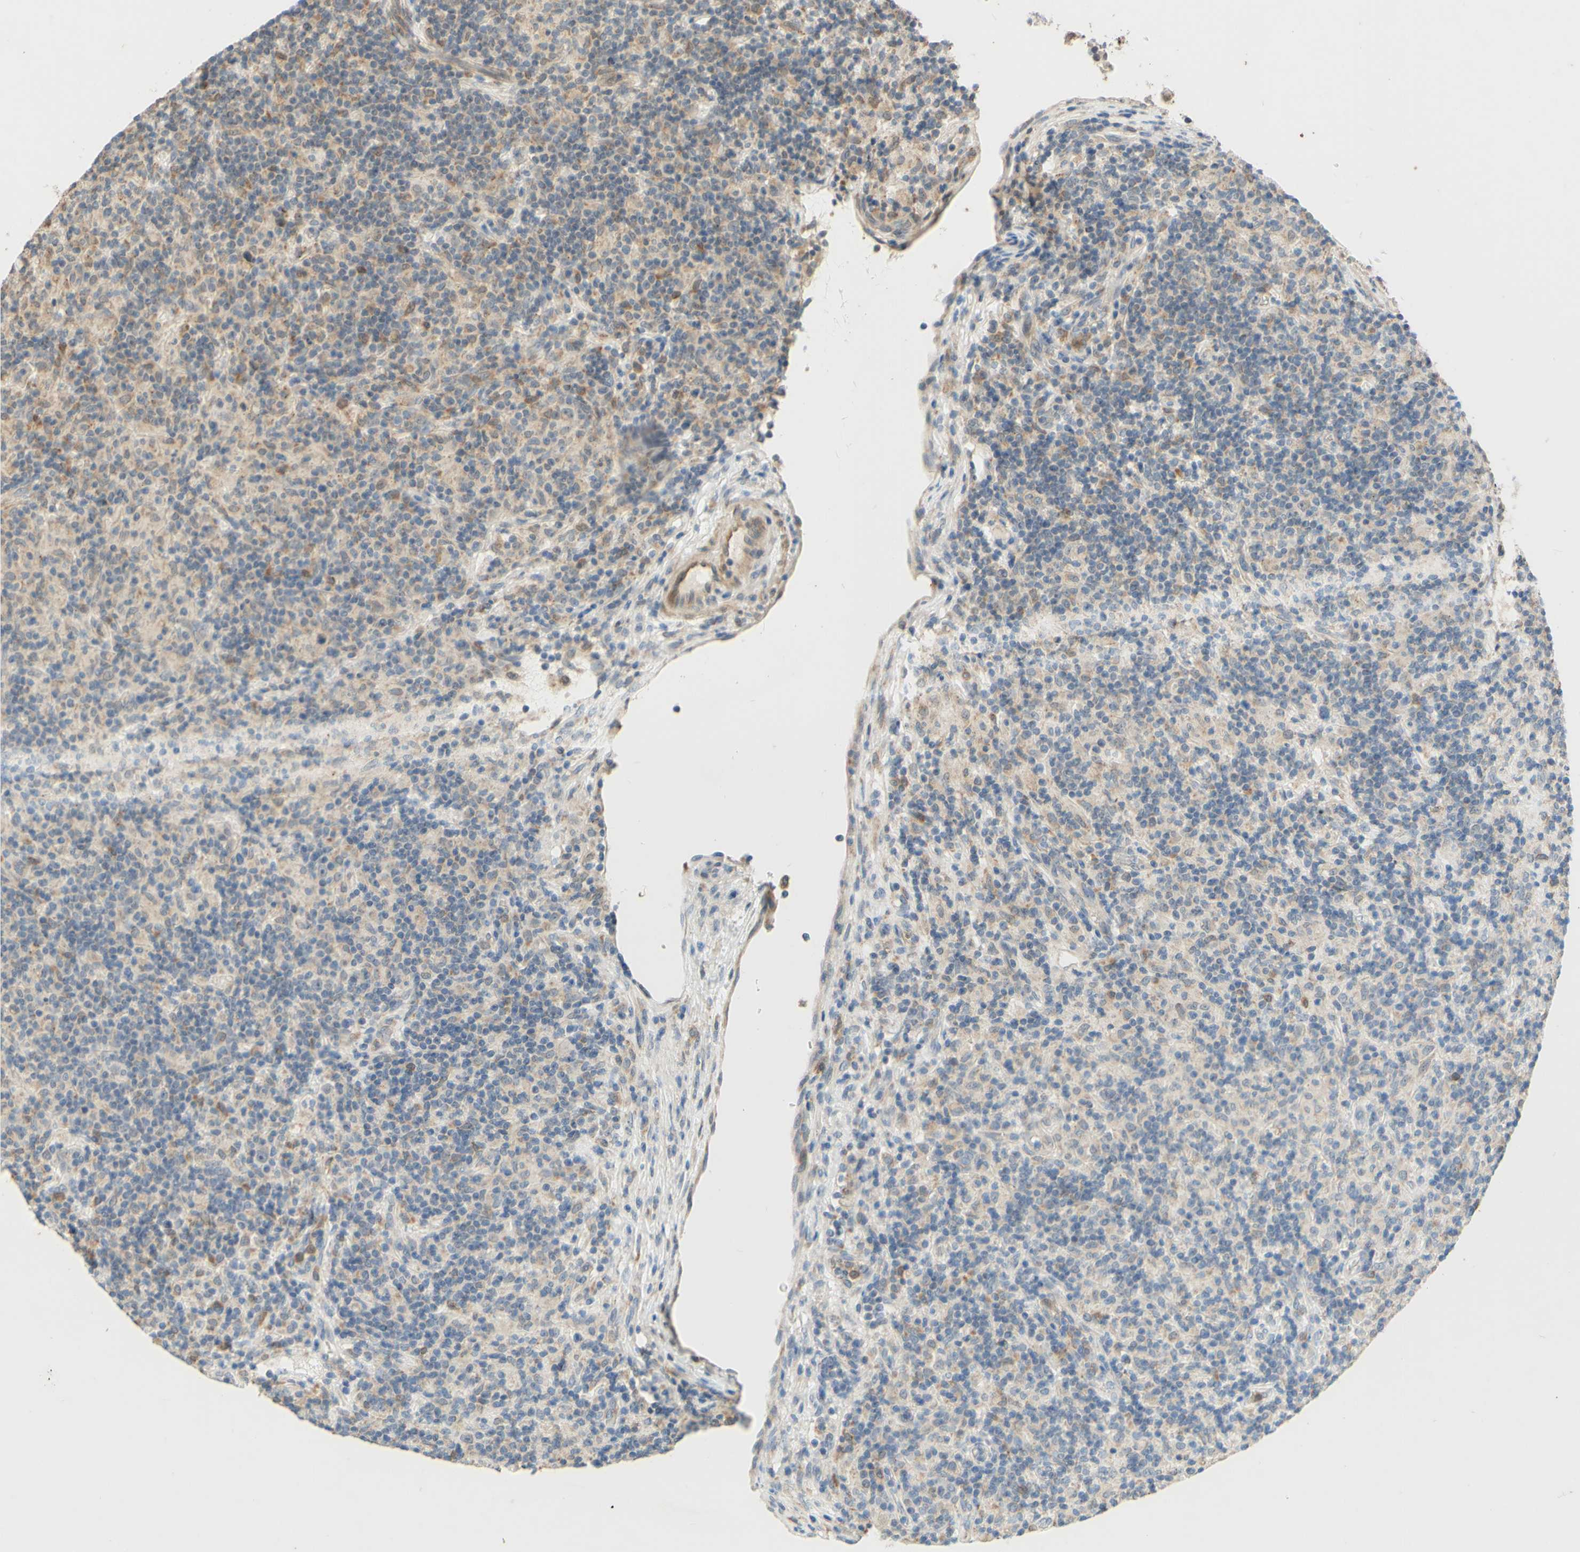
{"staining": {"intensity": "weak", "quantity": "<25%", "location": "cytoplasmic/membranous"}, "tissue": "lymphoma", "cell_type": "Tumor cells", "image_type": "cancer", "snomed": [{"axis": "morphology", "description": "Hodgkin's disease, NOS"}, {"axis": "topography", "description": "Lymph node"}], "caption": "Hodgkin's disease stained for a protein using immunohistochemistry reveals no staining tumor cells.", "gene": "GATA1", "patient": {"sex": "male", "age": 70}}